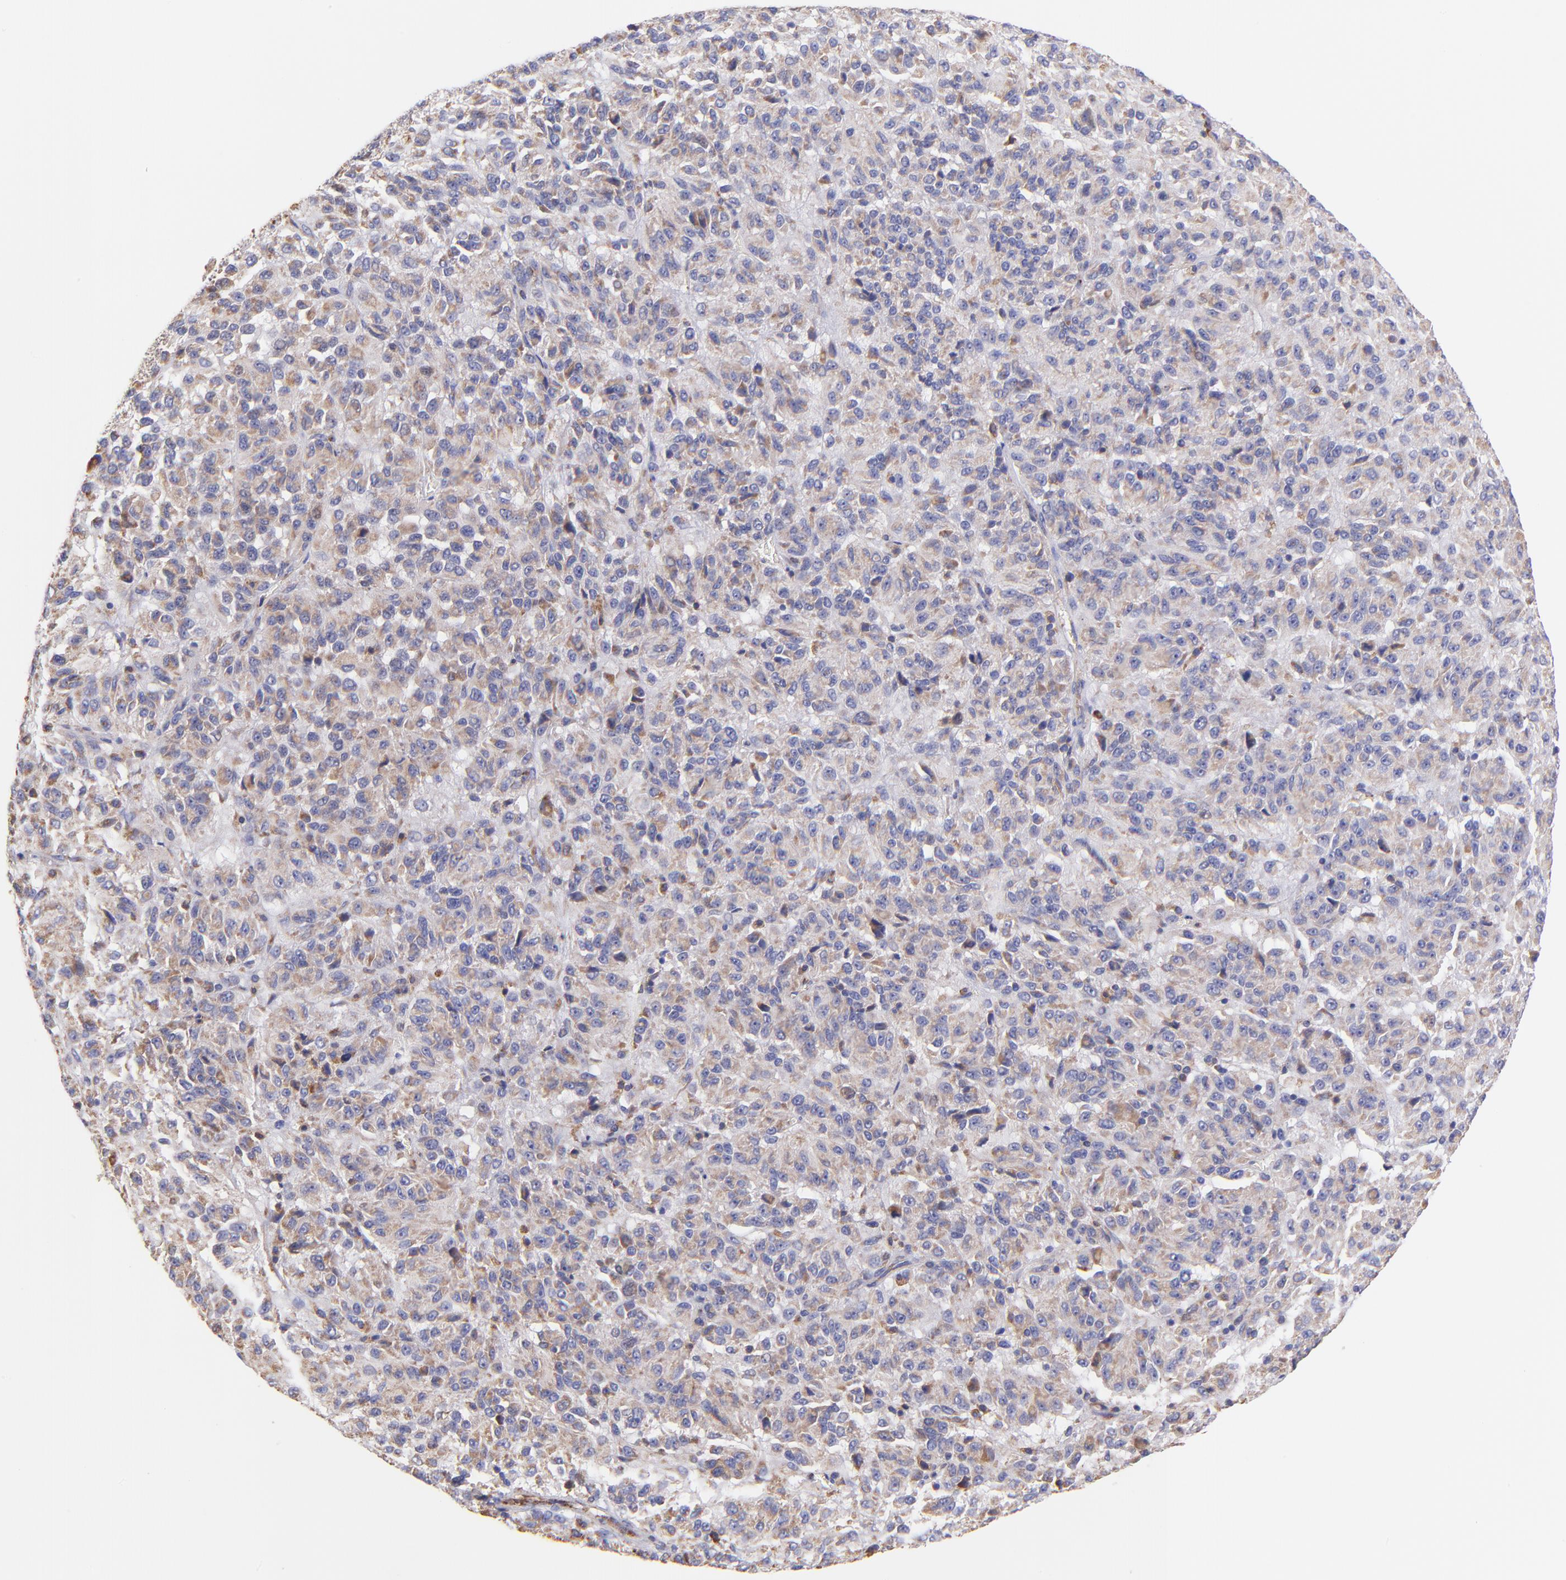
{"staining": {"intensity": "weak", "quantity": ">75%", "location": "cytoplasmic/membranous"}, "tissue": "melanoma", "cell_type": "Tumor cells", "image_type": "cancer", "snomed": [{"axis": "morphology", "description": "Malignant melanoma, Metastatic site"}, {"axis": "topography", "description": "Lung"}], "caption": "This photomicrograph shows IHC staining of malignant melanoma (metastatic site), with low weak cytoplasmic/membranous staining in about >75% of tumor cells.", "gene": "PREX1", "patient": {"sex": "male", "age": 64}}